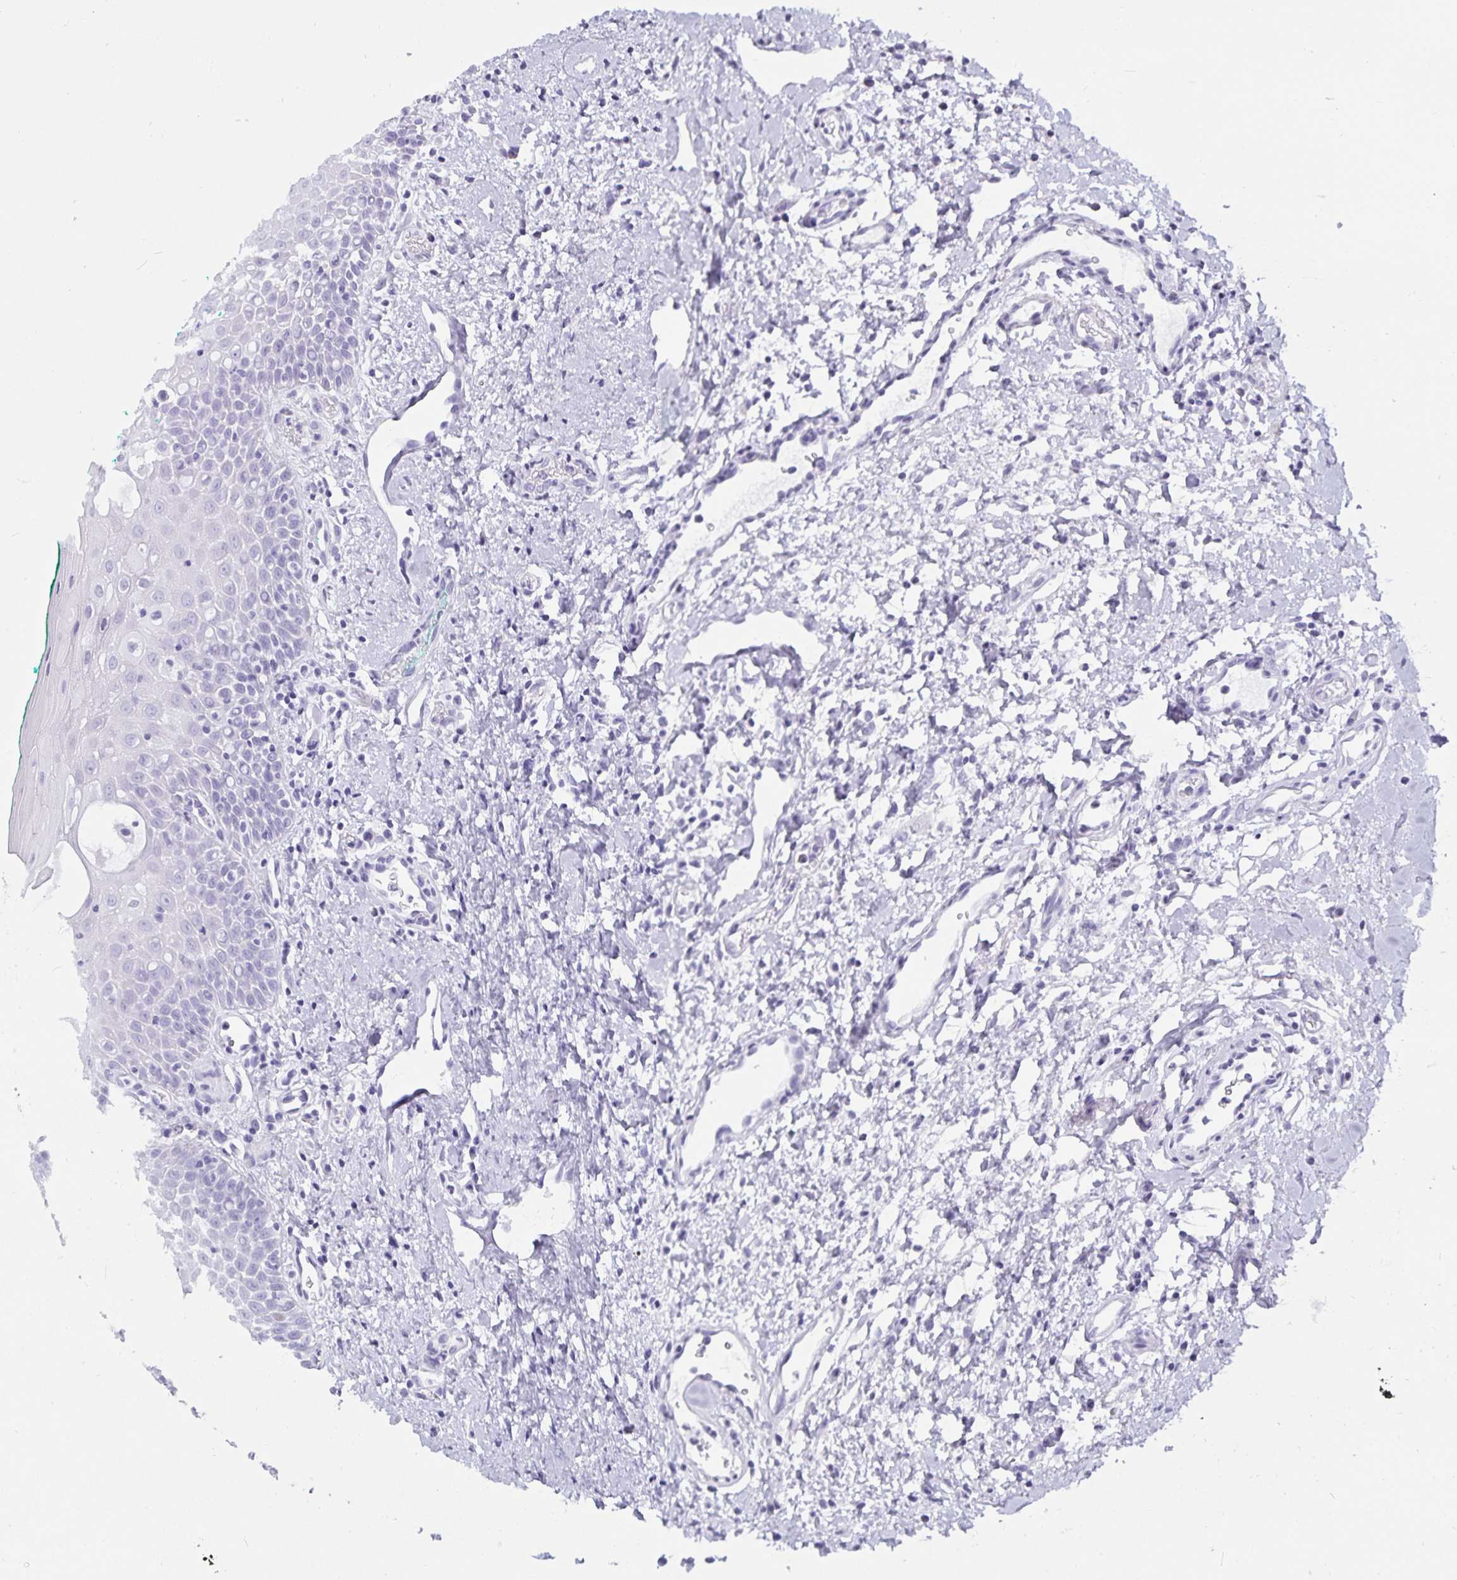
{"staining": {"intensity": "negative", "quantity": "none", "location": "none"}, "tissue": "oral mucosa", "cell_type": "Squamous epithelial cells", "image_type": "normal", "snomed": [{"axis": "morphology", "description": "Normal tissue, NOS"}, {"axis": "topography", "description": "Oral tissue"}], "caption": "An IHC micrograph of unremarkable oral mucosa is shown. There is no staining in squamous epithelial cells of oral mucosa. (DAB immunohistochemistry with hematoxylin counter stain).", "gene": "DEFA6", "patient": {"sex": "female", "age": 70}}